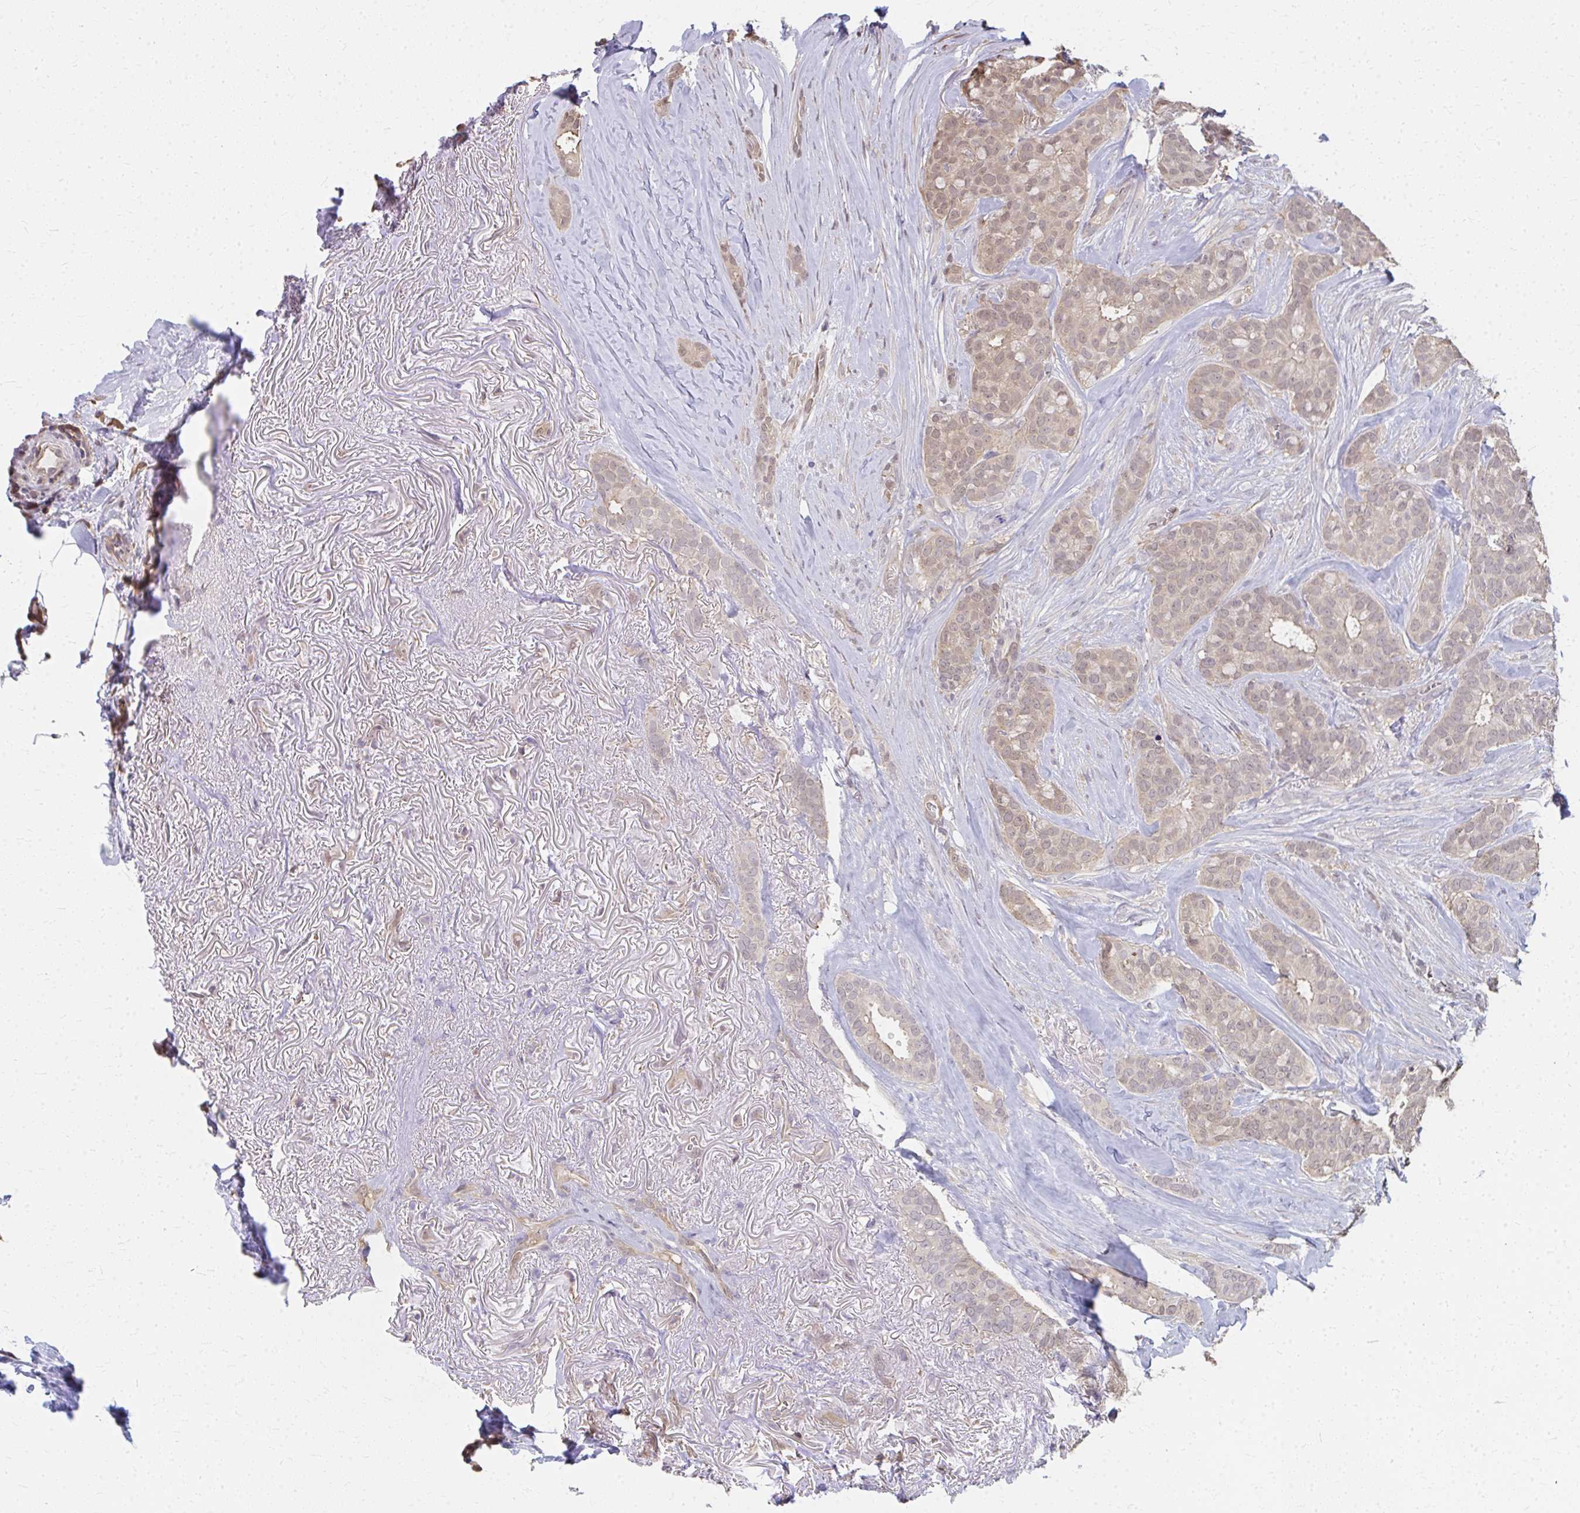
{"staining": {"intensity": "weak", "quantity": ">75%", "location": "cytoplasmic/membranous"}, "tissue": "breast cancer", "cell_type": "Tumor cells", "image_type": "cancer", "snomed": [{"axis": "morphology", "description": "Duct carcinoma"}, {"axis": "topography", "description": "Breast"}], "caption": "Immunohistochemistry (IHC) of human breast cancer (intraductal carcinoma) displays low levels of weak cytoplasmic/membranous staining in about >75% of tumor cells.", "gene": "RABGAP1L", "patient": {"sex": "female", "age": 84}}